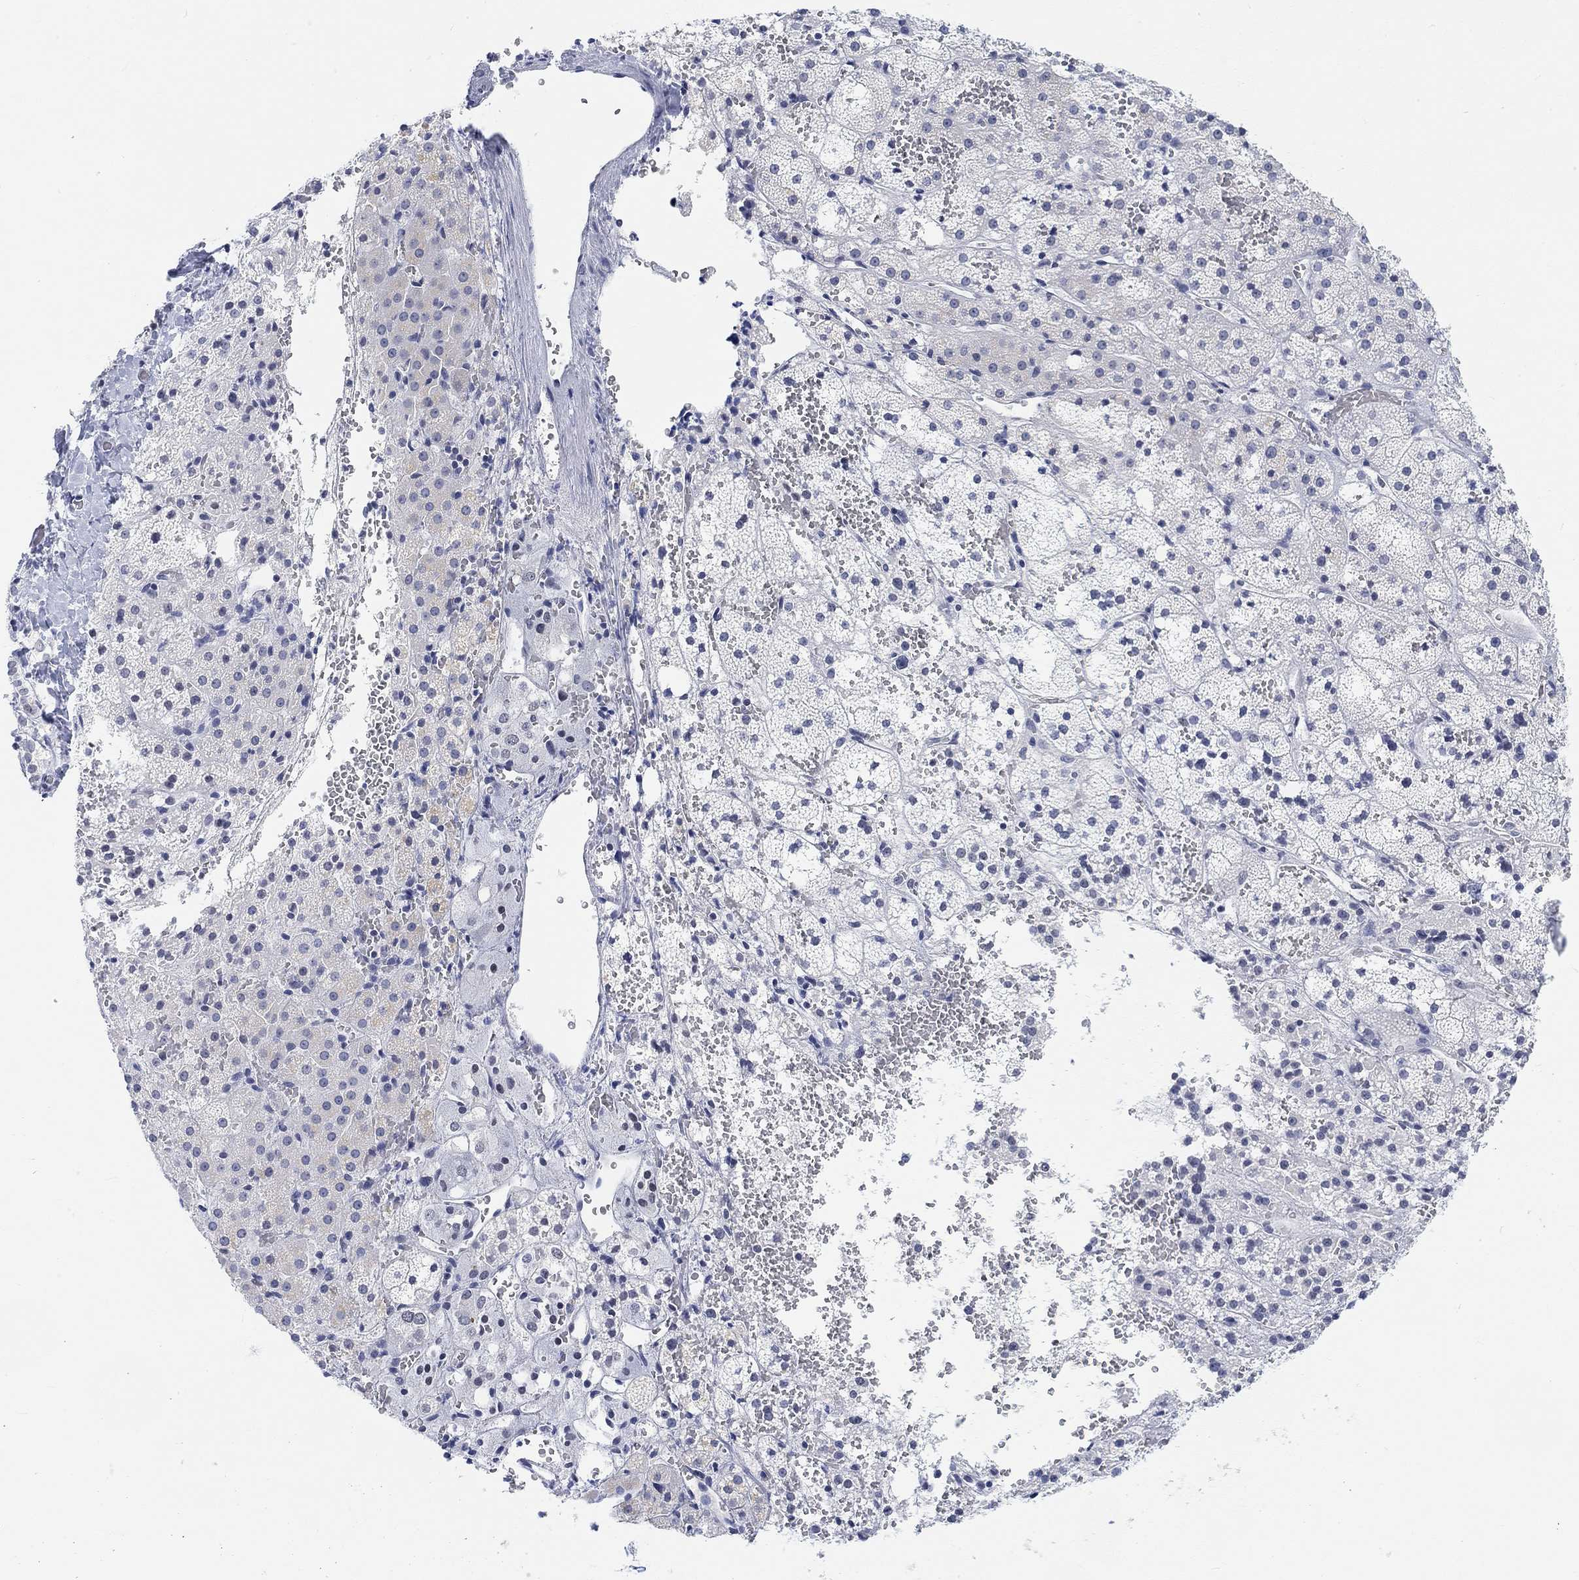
{"staining": {"intensity": "negative", "quantity": "none", "location": "none"}, "tissue": "adrenal gland", "cell_type": "Glandular cells", "image_type": "normal", "snomed": [{"axis": "morphology", "description": "Normal tissue, NOS"}, {"axis": "topography", "description": "Adrenal gland"}], "caption": "A high-resolution micrograph shows immunohistochemistry staining of benign adrenal gland, which displays no significant expression in glandular cells.", "gene": "PURG", "patient": {"sex": "male", "age": 53}}